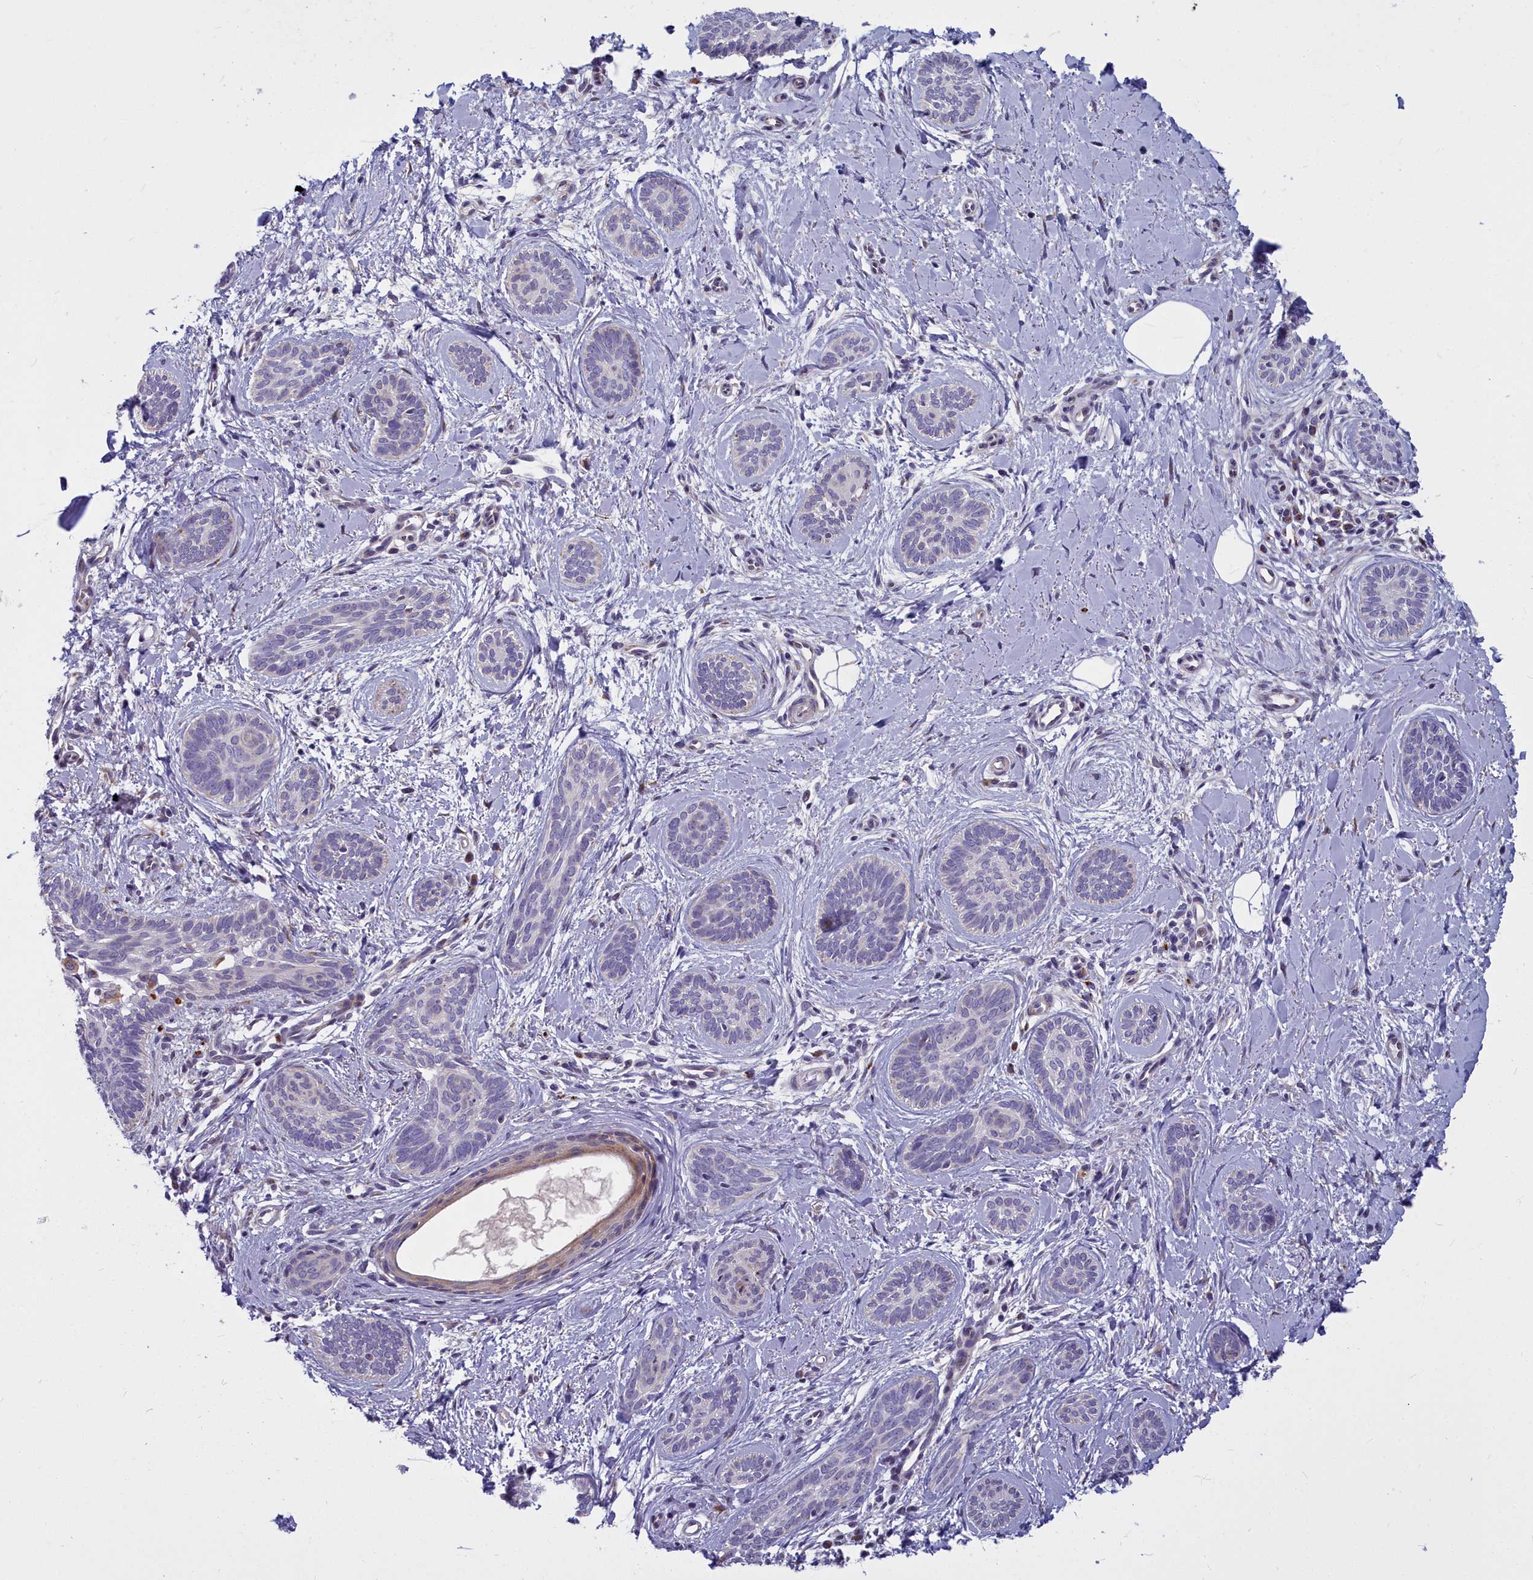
{"staining": {"intensity": "negative", "quantity": "none", "location": "none"}, "tissue": "skin cancer", "cell_type": "Tumor cells", "image_type": "cancer", "snomed": [{"axis": "morphology", "description": "Basal cell carcinoma"}, {"axis": "topography", "description": "Skin"}], "caption": "Immunohistochemical staining of human skin cancer (basal cell carcinoma) shows no significant expression in tumor cells. (DAB immunohistochemistry with hematoxylin counter stain).", "gene": "WDPCP", "patient": {"sex": "female", "age": 81}}